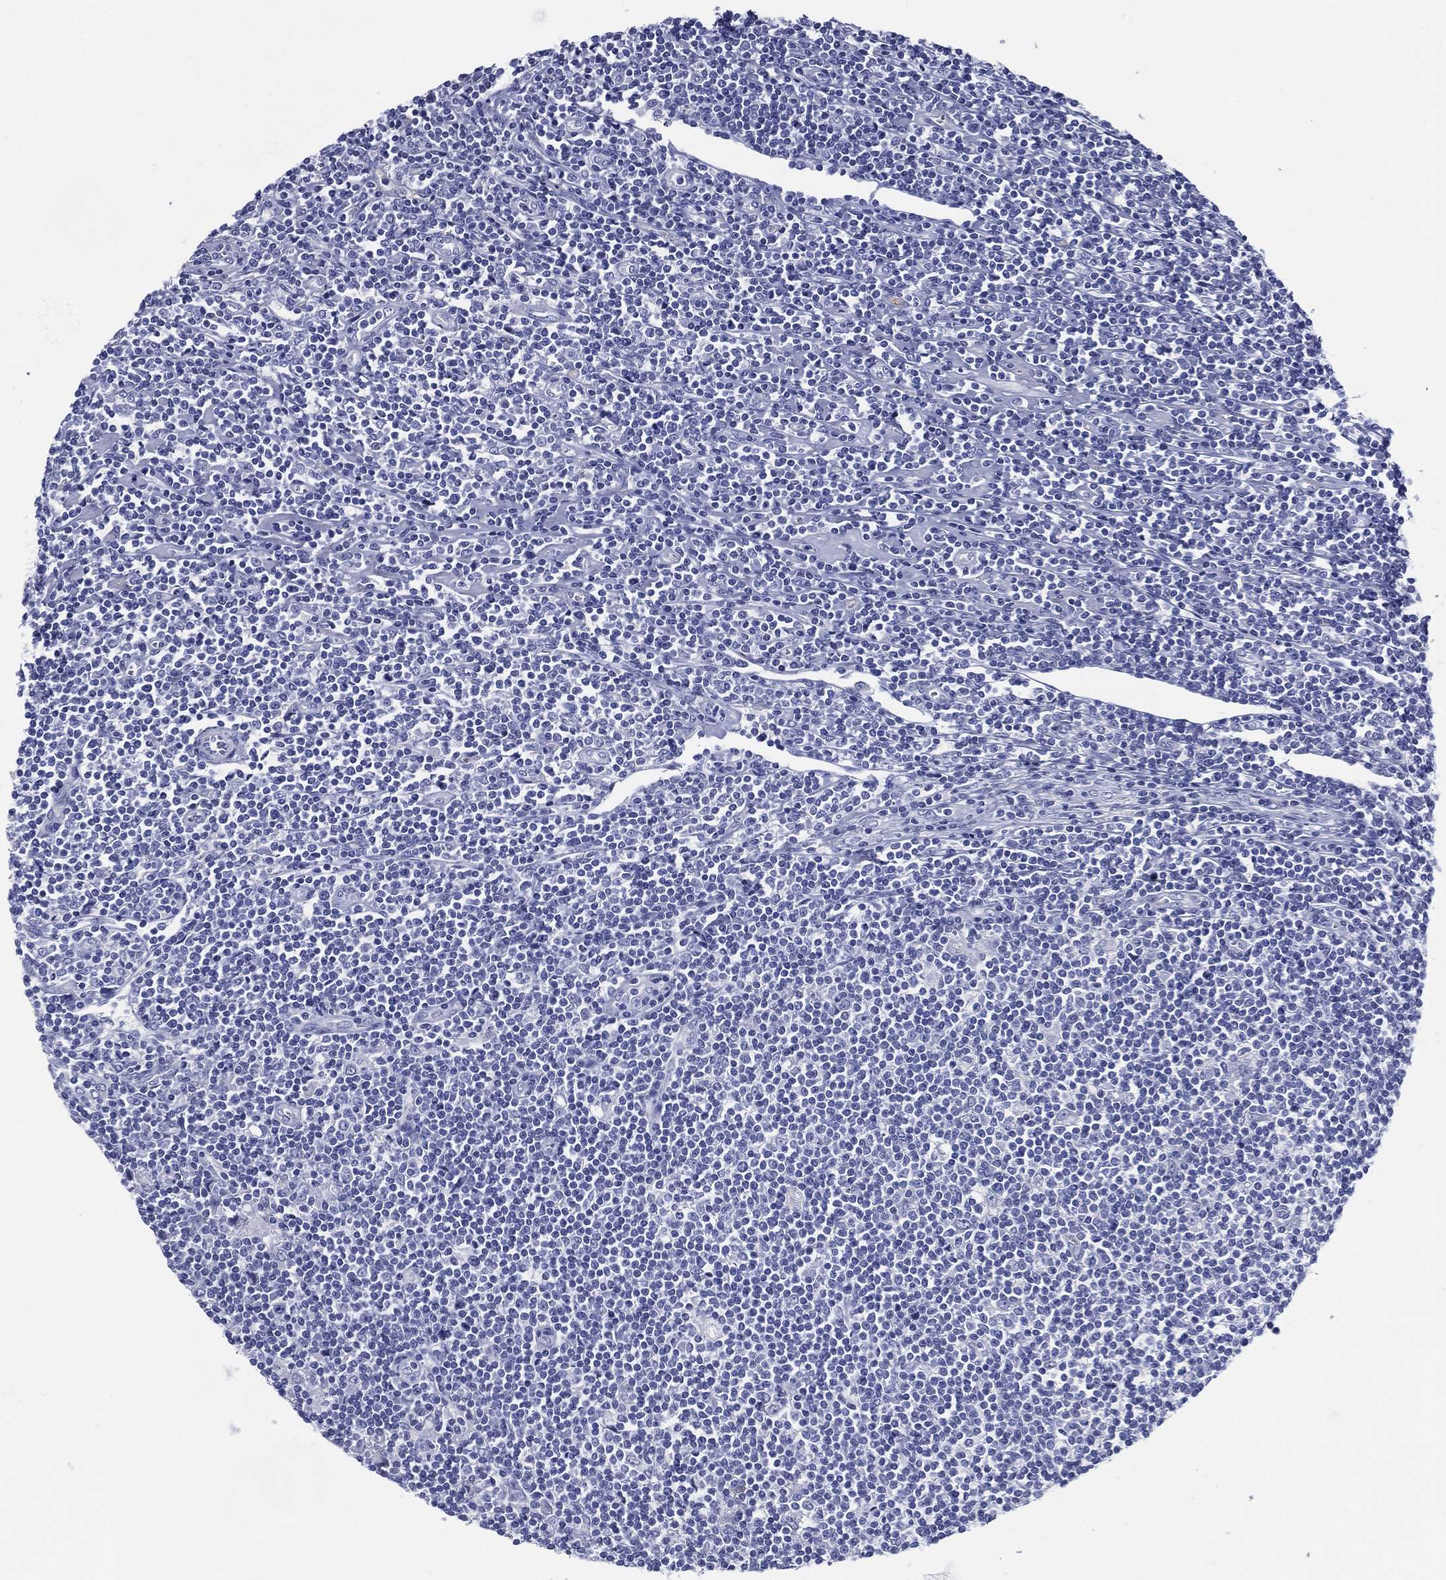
{"staining": {"intensity": "negative", "quantity": "none", "location": "none"}, "tissue": "lymphoma", "cell_type": "Tumor cells", "image_type": "cancer", "snomed": [{"axis": "morphology", "description": "Hodgkin's disease, NOS"}, {"axis": "topography", "description": "Lymph node"}], "caption": "Tumor cells are negative for protein expression in human lymphoma. (DAB immunohistochemistry with hematoxylin counter stain).", "gene": "RSPH4A", "patient": {"sex": "male", "age": 40}}